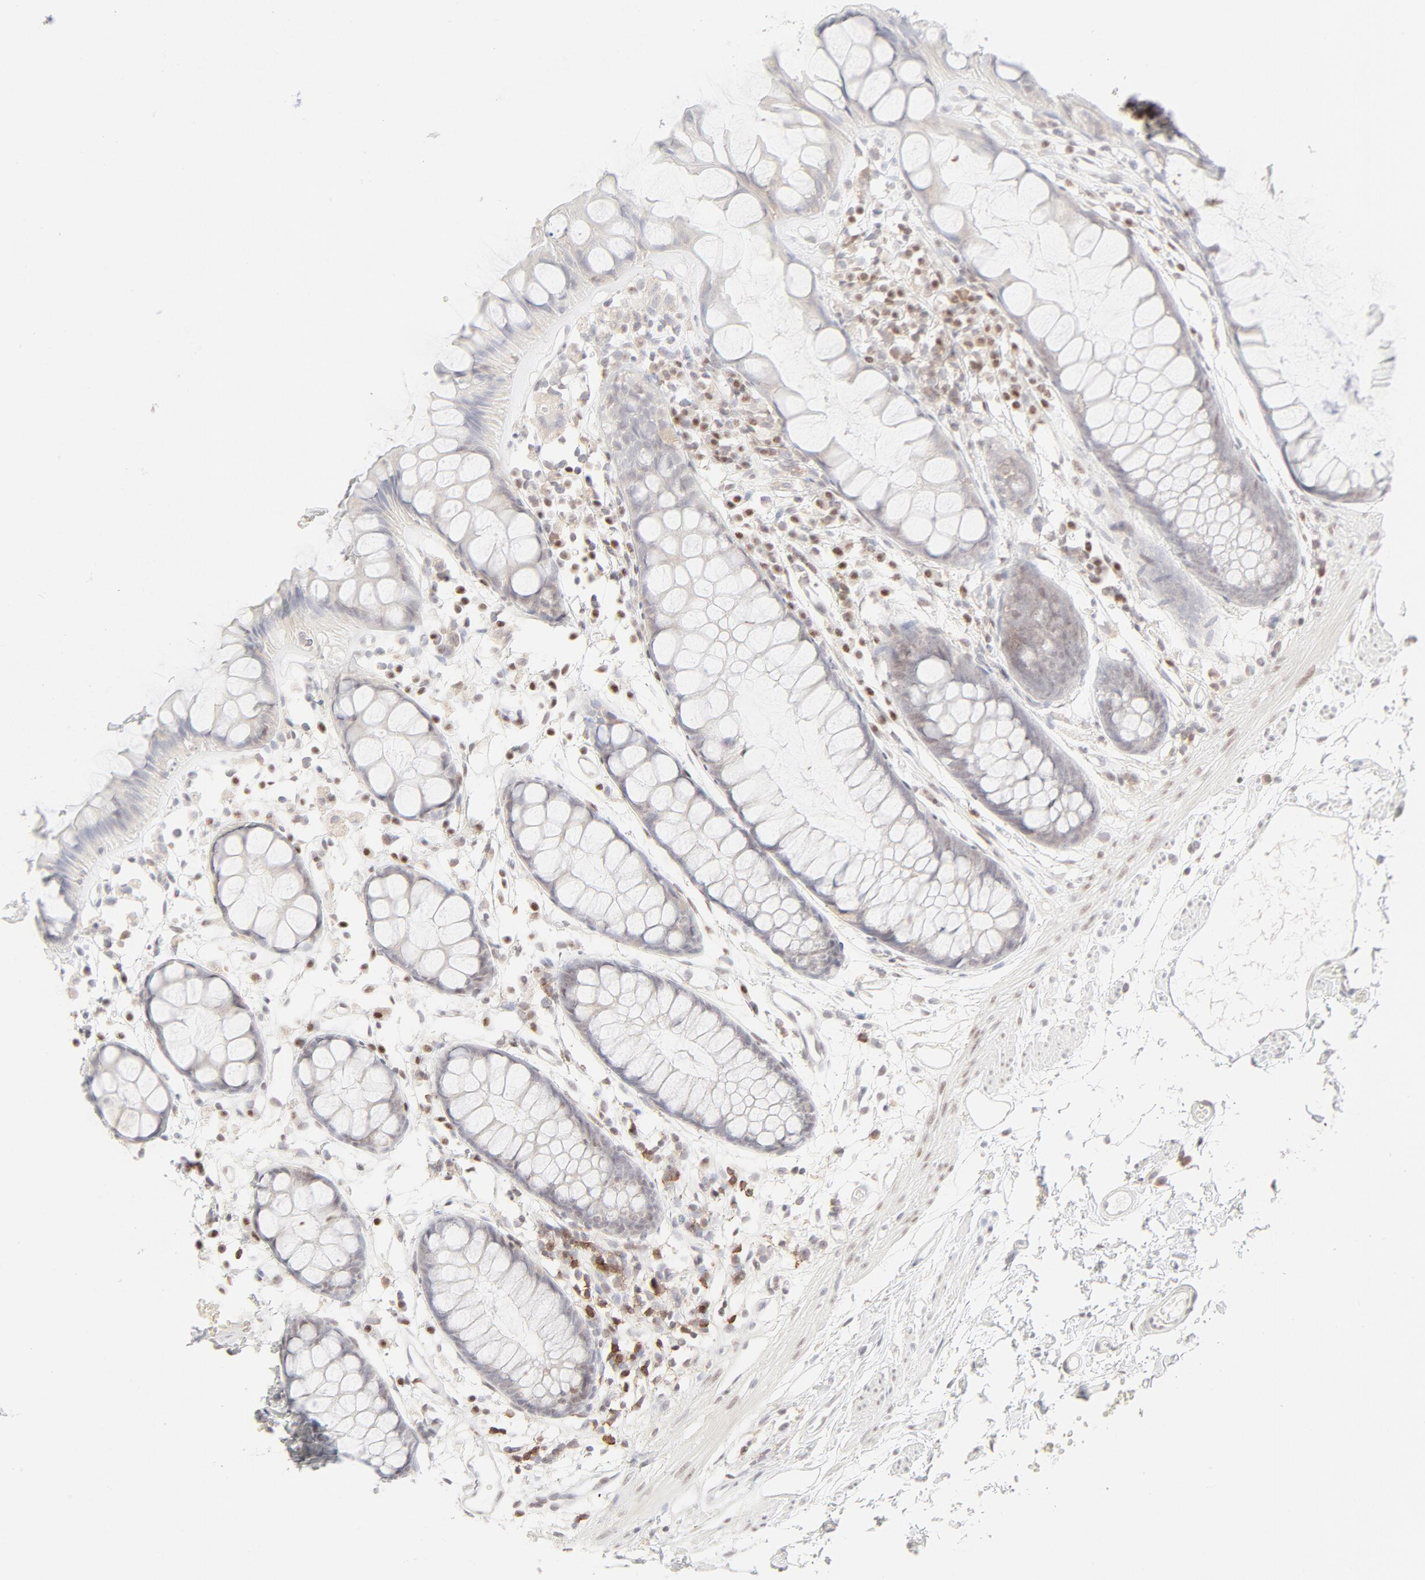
{"staining": {"intensity": "negative", "quantity": "none", "location": "none"}, "tissue": "rectum", "cell_type": "Glandular cells", "image_type": "normal", "snomed": [{"axis": "morphology", "description": "Normal tissue, NOS"}, {"axis": "topography", "description": "Rectum"}], "caption": "The histopathology image demonstrates no significant positivity in glandular cells of rectum. Brightfield microscopy of immunohistochemistry stained with DAB (brown) and hematoxylin (blue), captured at high magnification.", "gene": "PRKCB", "patient": {"sex": "female", "age": 66}}